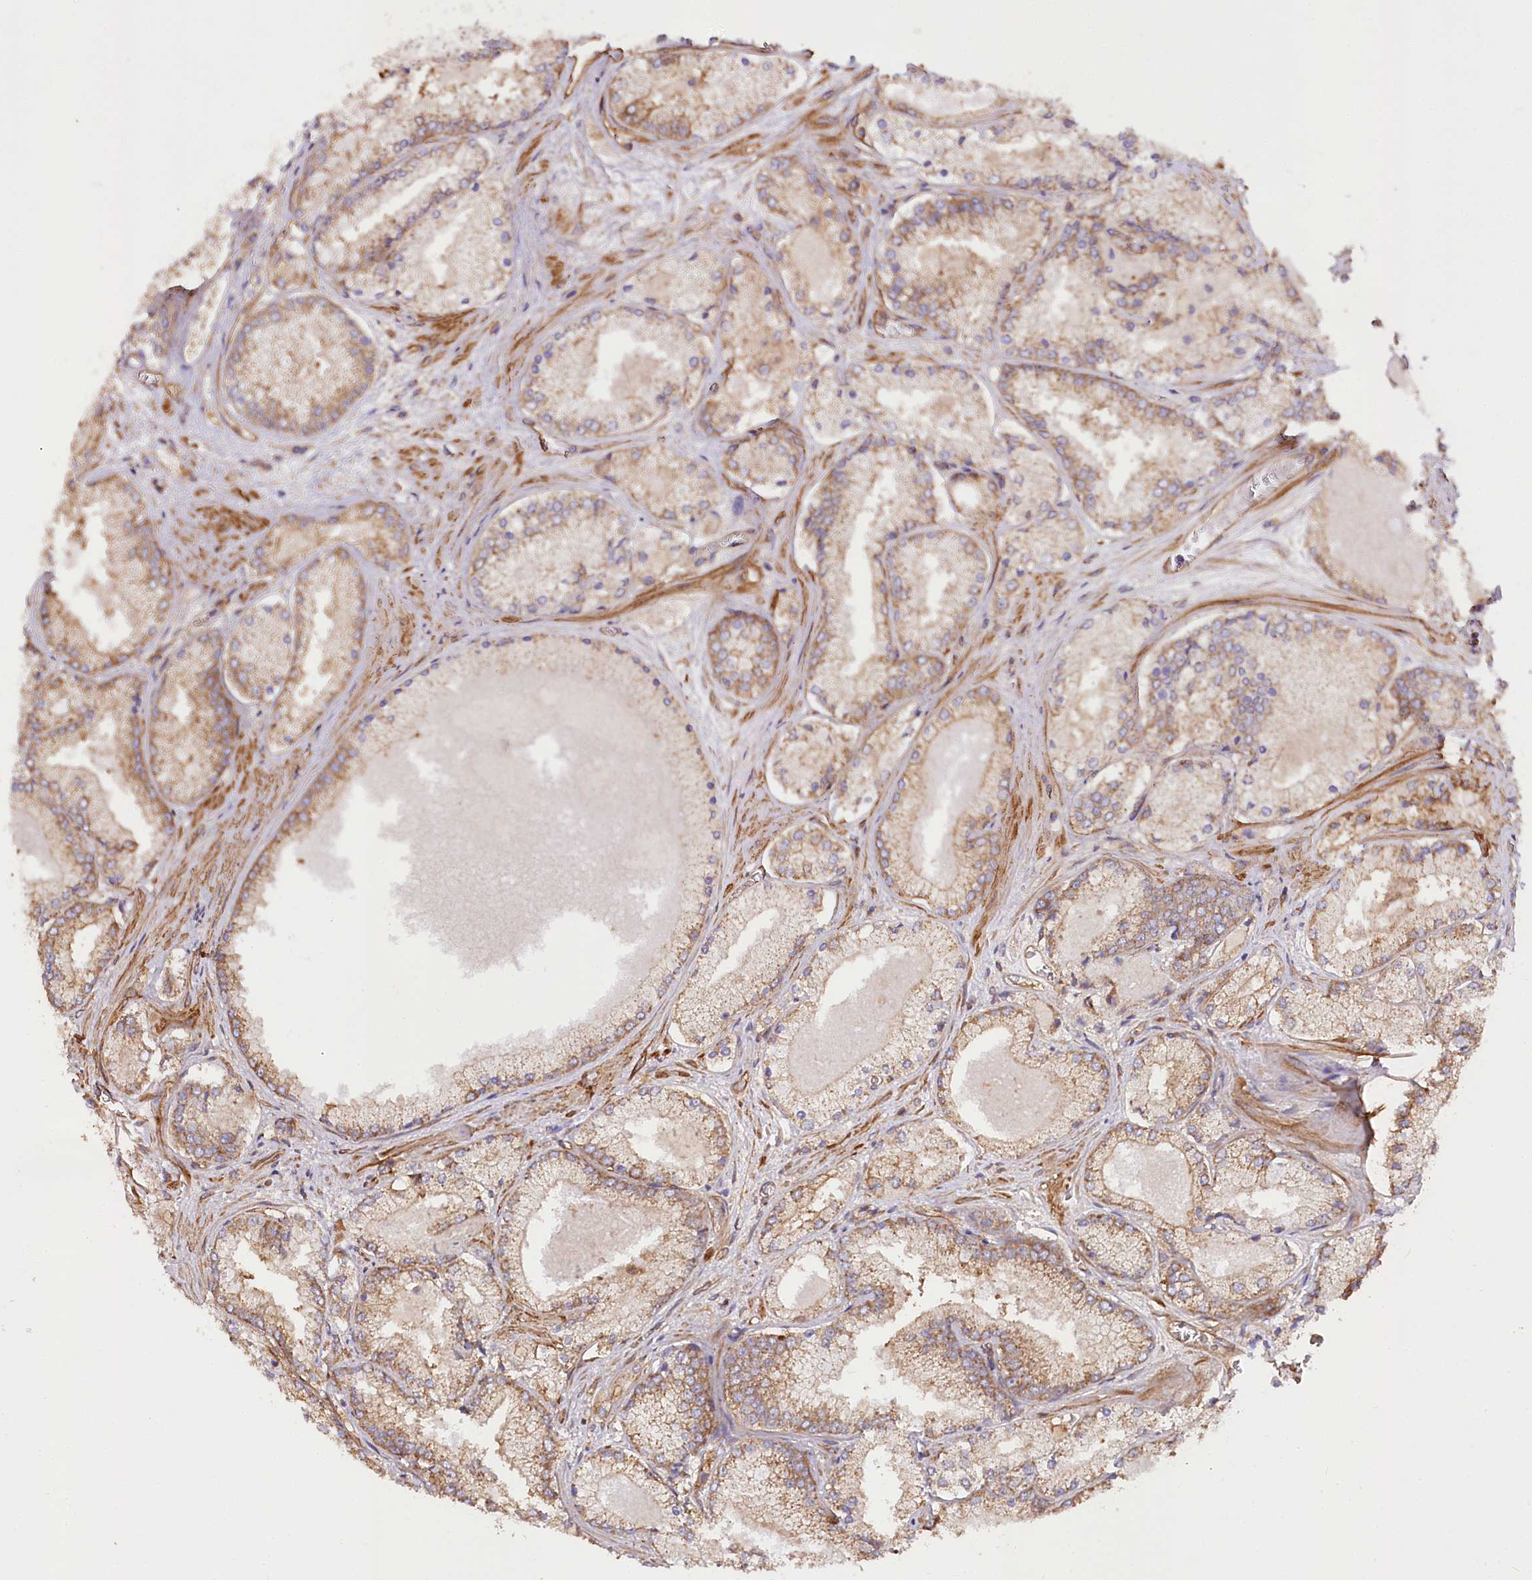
{"staining": {"intensity": "moderate", "quantity": ">75%", "location": "cytoplasmic/membranous"}, "tissue": "prostate cancer", "cell_type": "Tumor cells", "image_type": "cancer", "snomed": [{"axis": "morphology", "description": "Adenocarcinoma, Low grade"}, {"axis": "topography", "description": "Prostate"}], "caption": "Low-grade adenocarcinoma (prostate) stained for a protein exhibits moderate cytoplasmic/membranous positivity in tumor cells.", "gene": "SYNPO2", "patient": {"sex": "male", "age": 74}}